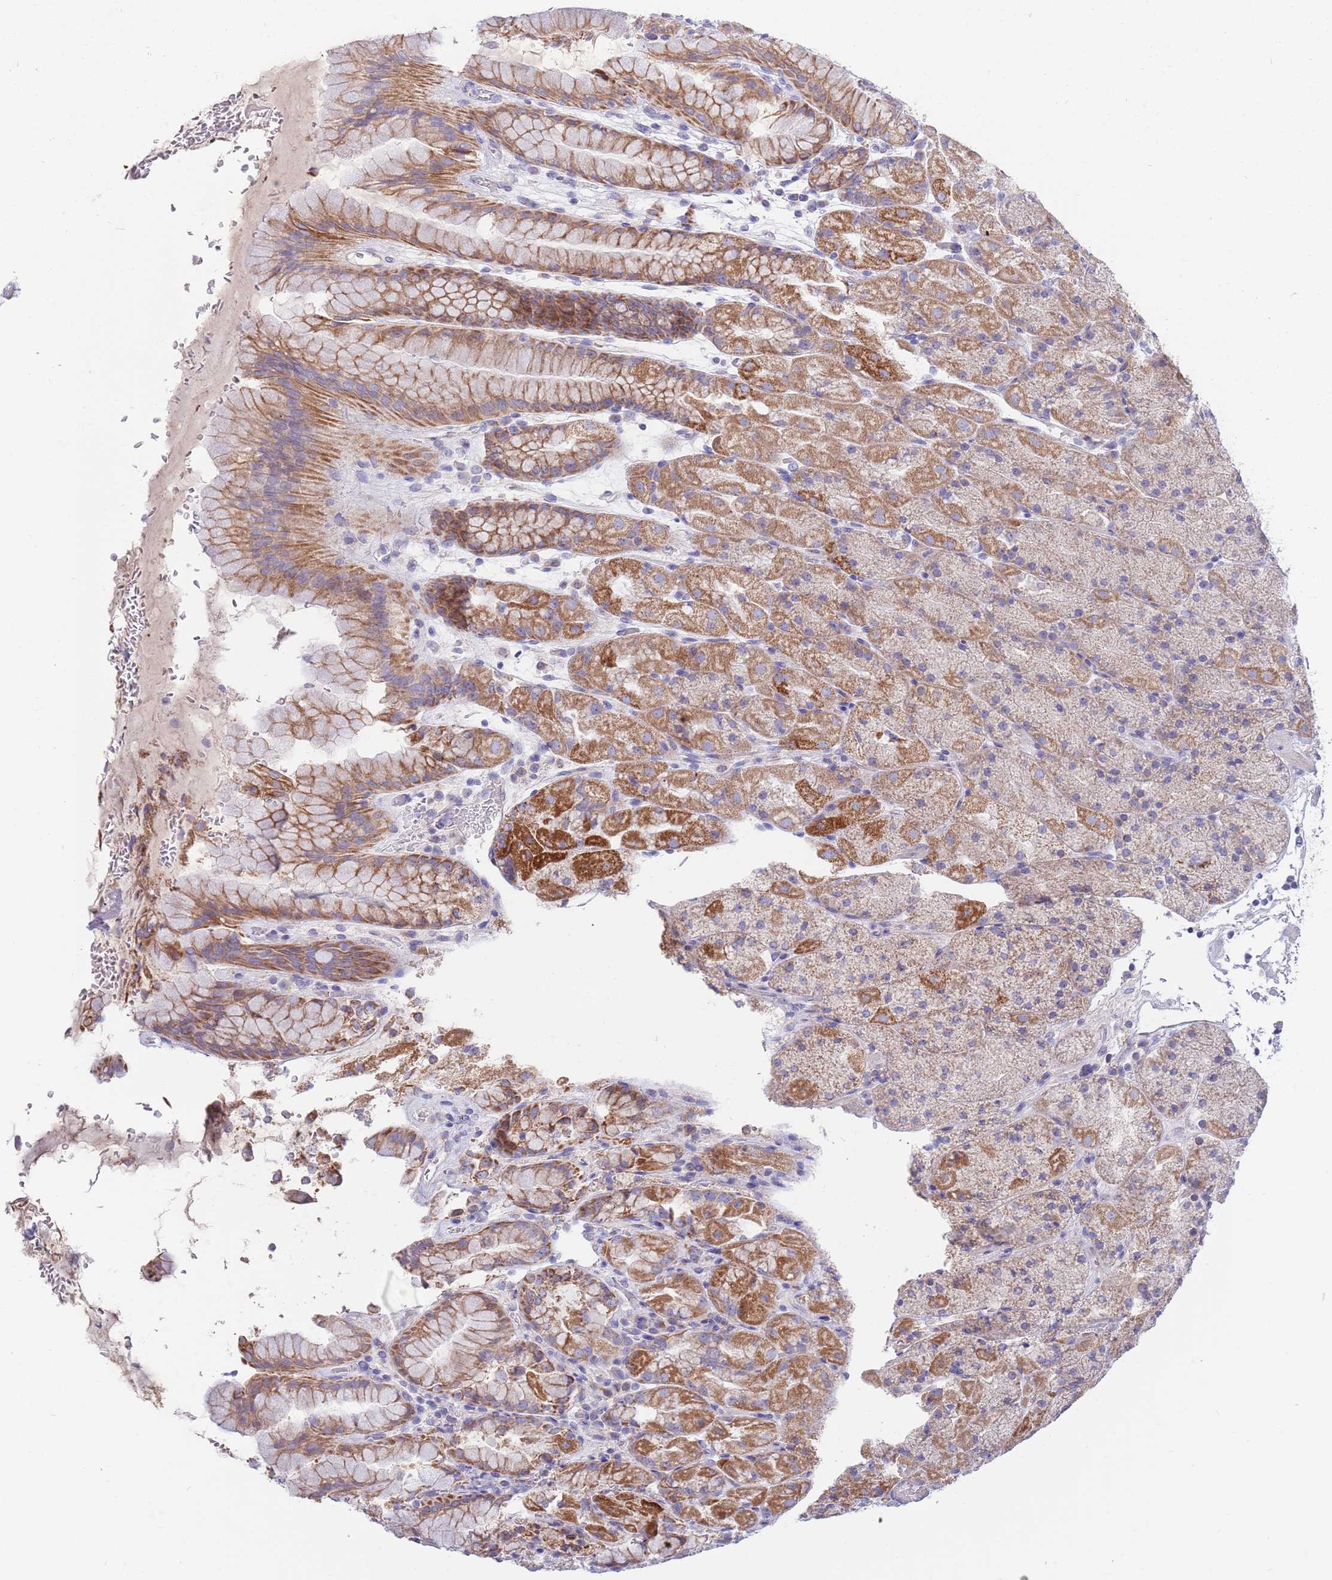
{"staining": {"intensity": "moderate", "quantity": ">75%", "location": "cytoplasmic/membranous"}, "tissue": "stomach", "cell_type": "Glandular cells", "image_type": "normal", "snomed": [{"axis": "morphology", "description": "Normal tissue, NOS"}, {"axis": "topography", "description": "Stomach, upper"}, {"axis": "topography", "description": "Stomach, lower"}], "caption": "Protein expression by IHC demonstrates moderate cytoplasmic/membranous staining in approximately >75% of glandular cells in benign stomach. The protein is stained brown, and the nuclei are stained in blue (DAB IHC with brightfield microscopy, high magnification).", "gene": "EMC8", "patient": {"sex": "male", "age": 67}}